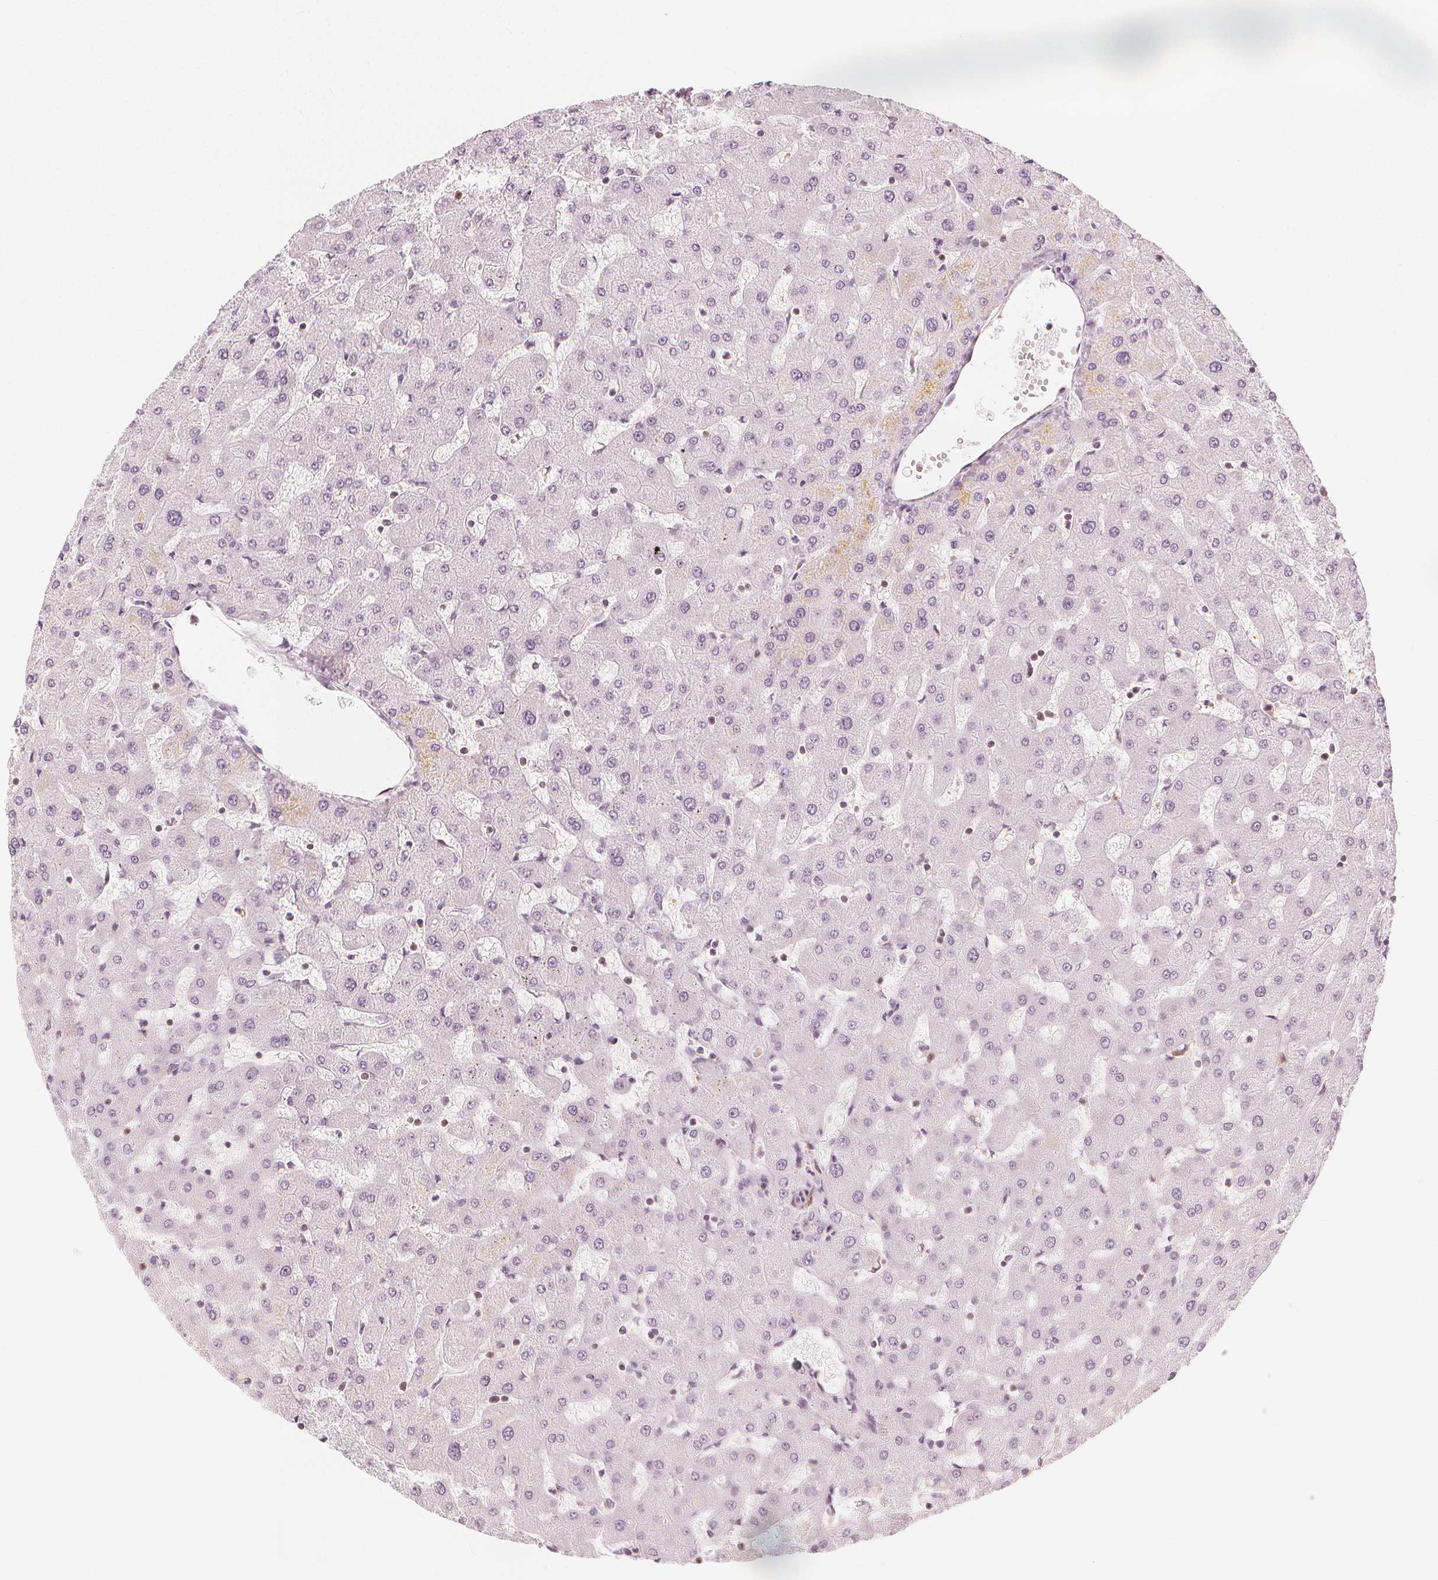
{"staining": {"intensity": "negative", "quantity": "none", "location": "none"}, "tissue": "liver", "cell_type": "Cholangiocytes", "image_type": "normal", "snomed": [{"axis": "morphology", "description": "Normal tissue, NOS"}, {"axis": "topography", "description": "Liver"}], "caption": "The micrograph demonstrates no significant staining in cholangiocytes of liver. The staining was performed using DAB (3,3'-diaminobenzidine) to visualize the protein expression in brown, while the nuclei were stained in blue with hematoxylin (Magnification: 20x).", "gene": "ARHGAP26", "patient": {"sex": "female", "age": 63}}